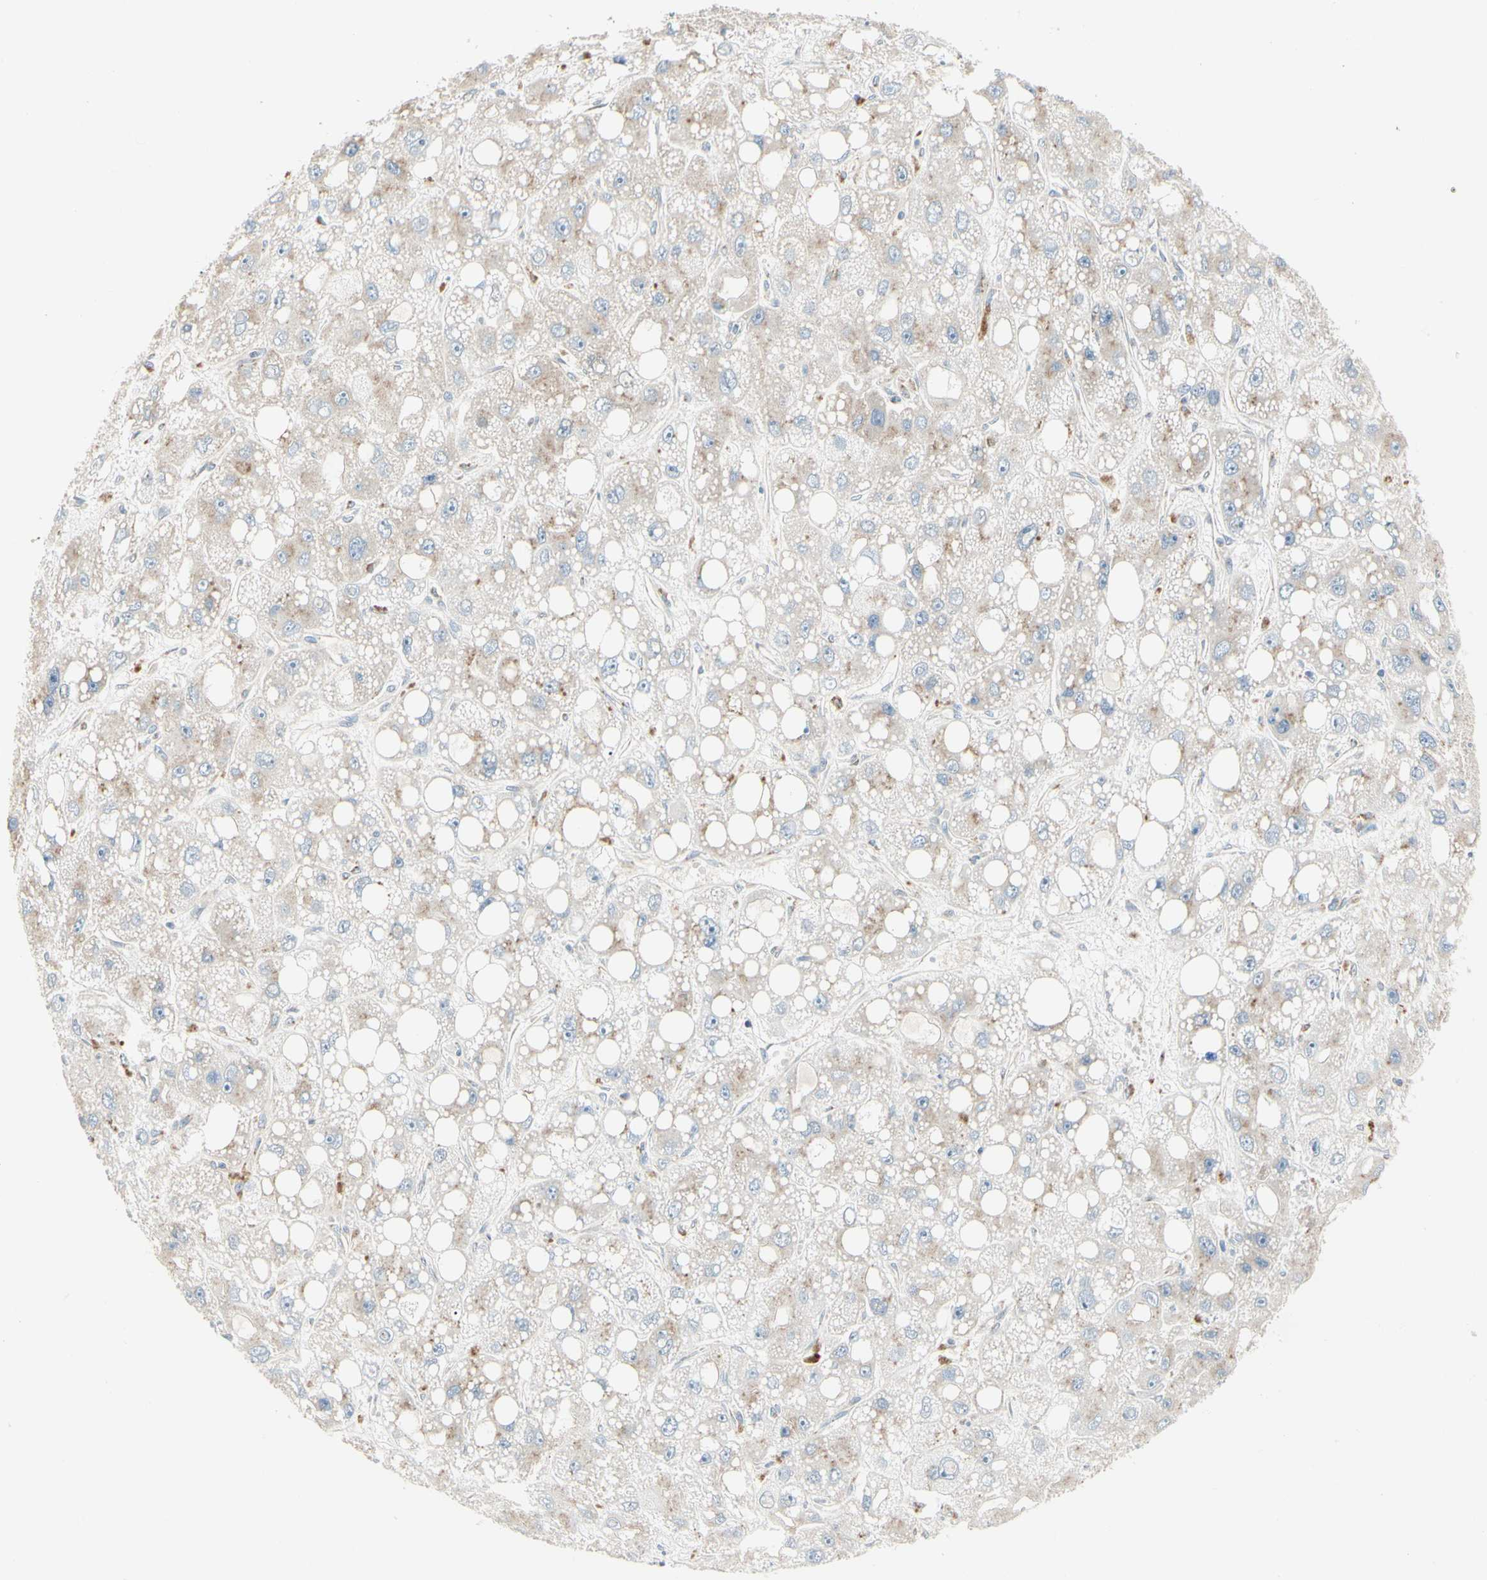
{"staining": {"intensity": "weak", "quantity": "<25%", "location": "cytoplasmic/membranous"}, "tissue": "liver cancer", "cell_type": "Tumor cells", "image_type": "cancer", "snomed": [{"axis": "morphology", "description": "Carcinoma, Hepatocellular, NOS"}, {"axis": "topography", "description": "Liver"}], "caption": "Tumor cells show no significant protein positivity in hepatocellular carcinoma (liver).", "gene": "ABCA3", "patient": {"sex": "male", "age": 55}}